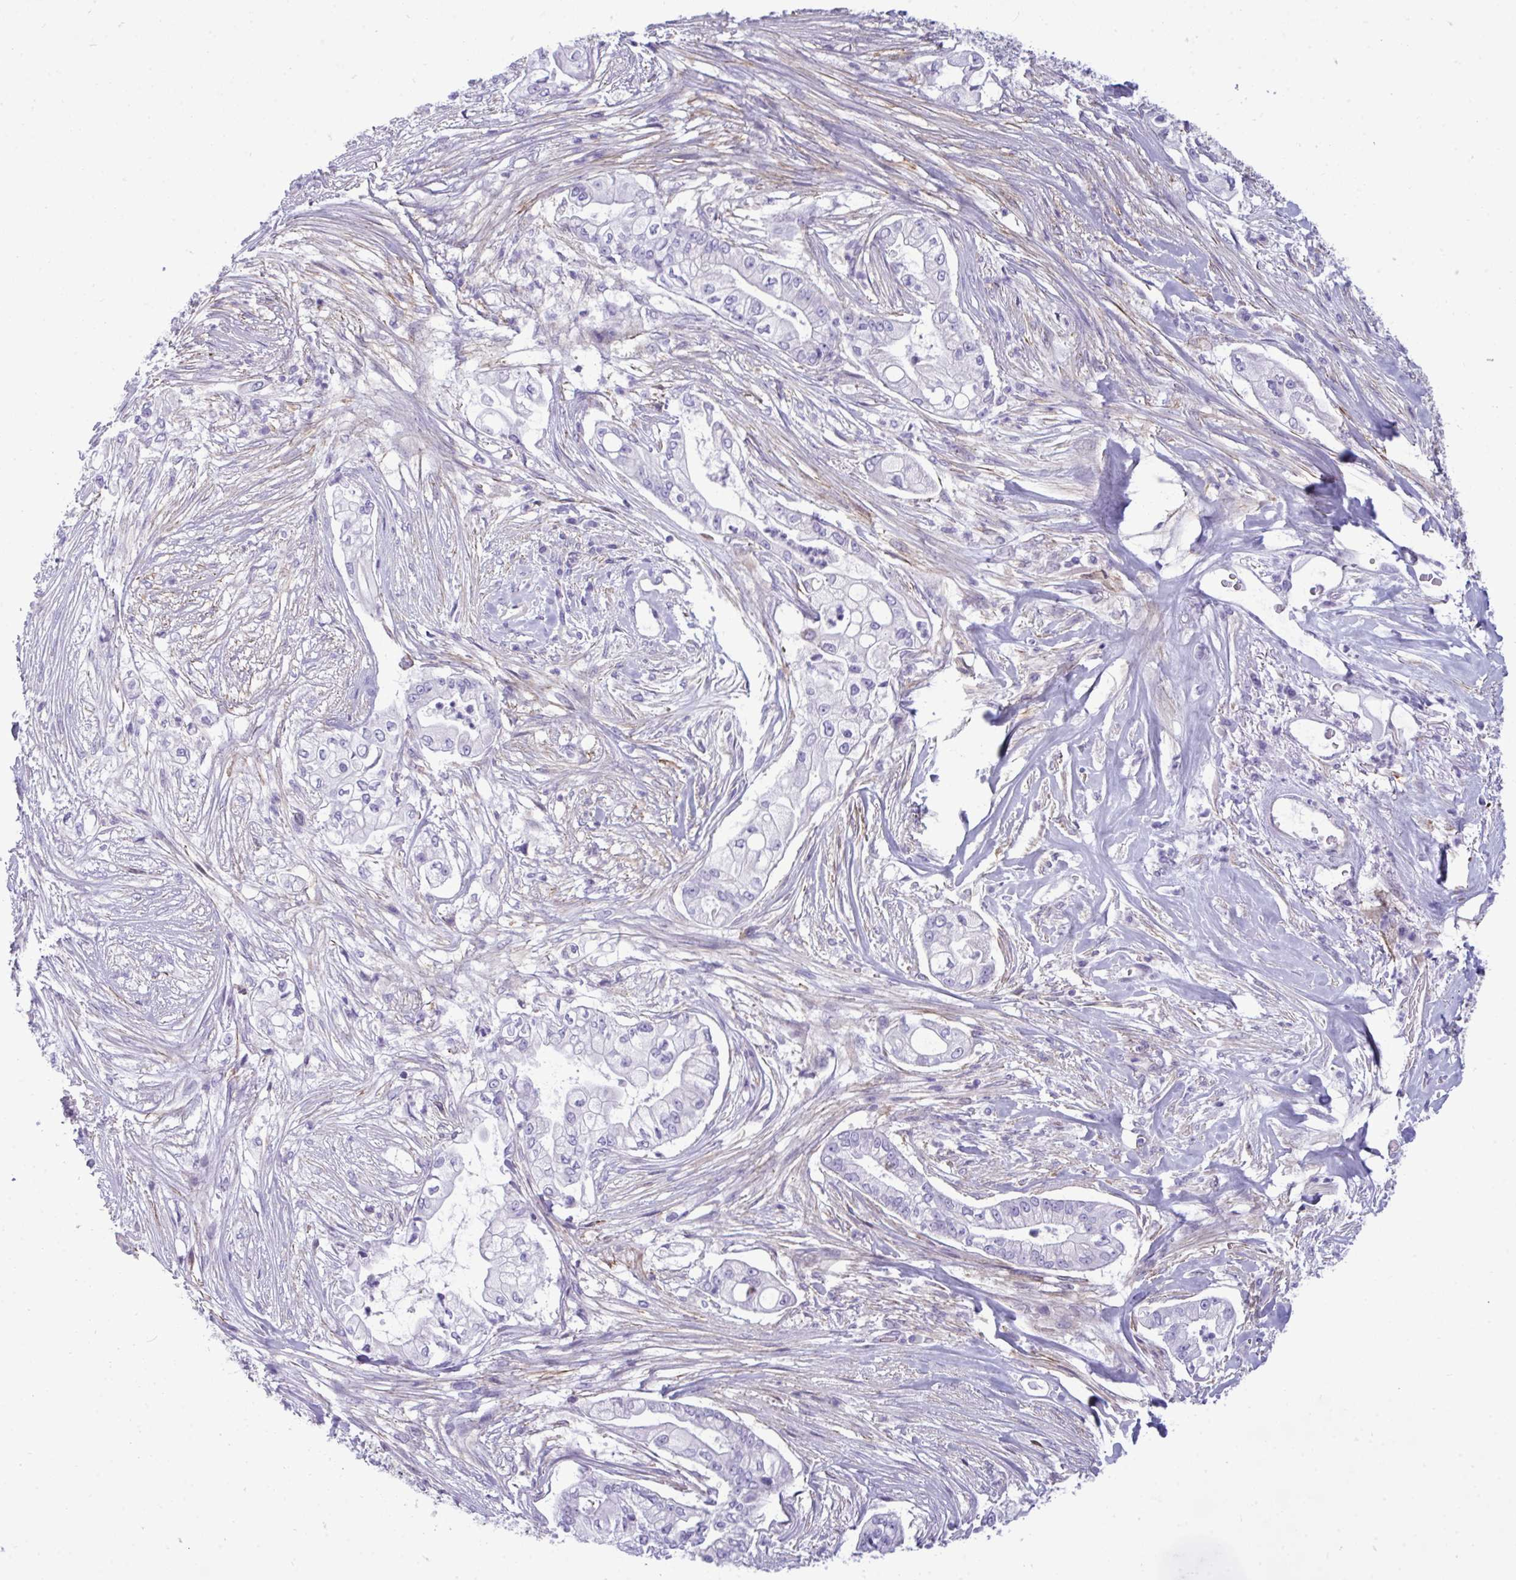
{"staining": {"intensity": "negative", "quantity": "none", "location": "none"}, "tissue": "pancreatic cancer", "cell_type": "Tumor cells", "image_type": "cancer", "snomed": [{"axis": "morphology", "description": "Adenocarcinoma, NOS"}, {"axis": "topography", "description": "Pancreas"}], "caption": "Pancreatic adenocarcinoma was stained to show a protein in brown. There is no significant expression in tumor cells.", "gene": "MYH10", "patient": {"sex": "female", "age": 69}}